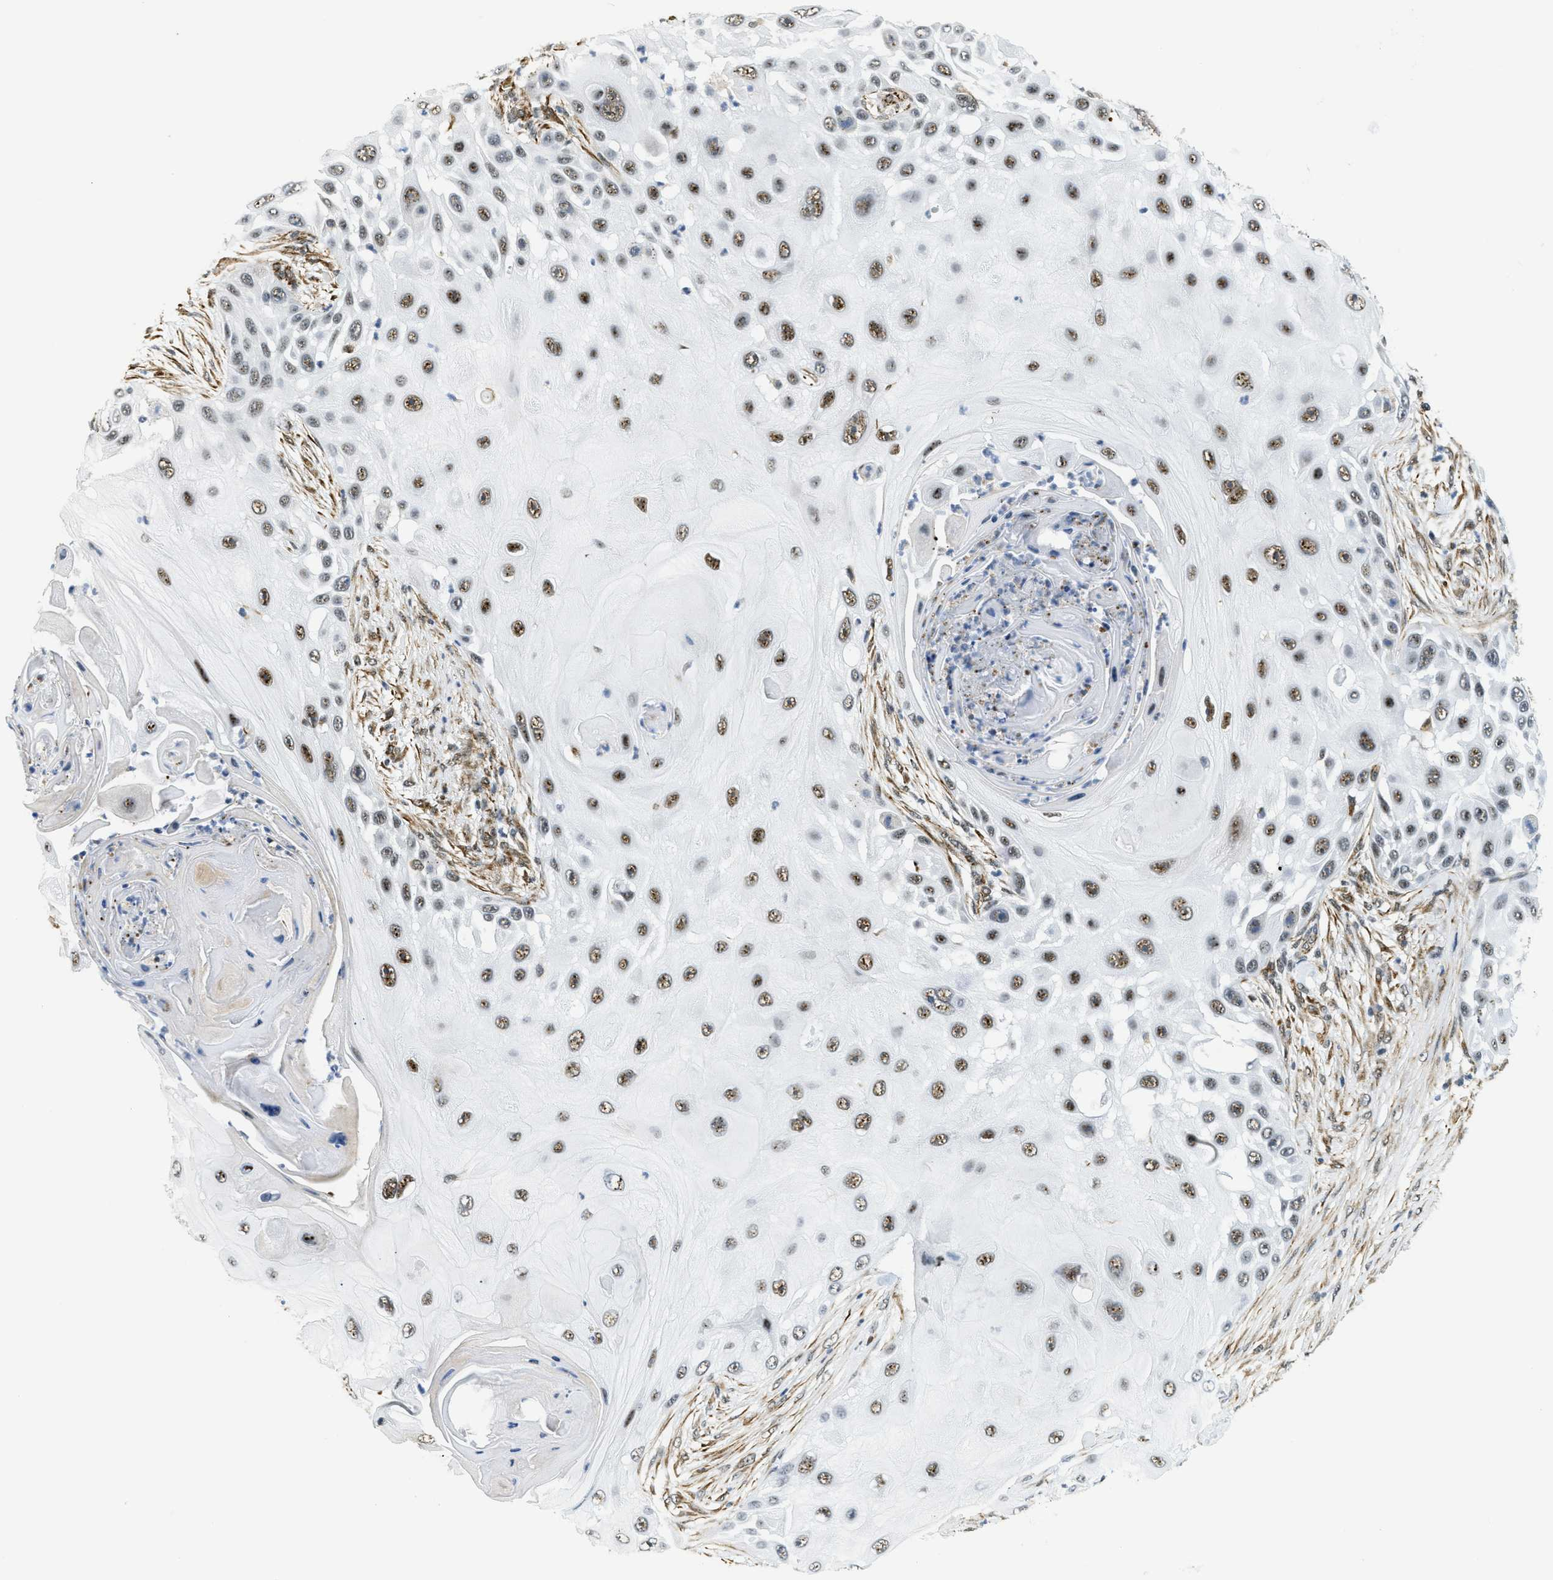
{"staining": {"intensity": "moderate", "quantity": ">75%", "location": "nuclear"}, "tissue": "skin cancer", "cell_type": "Tumor cells", "image_type": "cancer", "snomed": [{"axis": "morphology", "description": "Squamous cell carcinoma, NOS"}, {"axis": "topography", "description": "Skin"}], "caption": "Moderate nuclear protein staining is seen in approximately >75% of tumor cells in skin cancer.", "gene": "LRRC8B", "patient": {"sex": "female", "age": 44}}